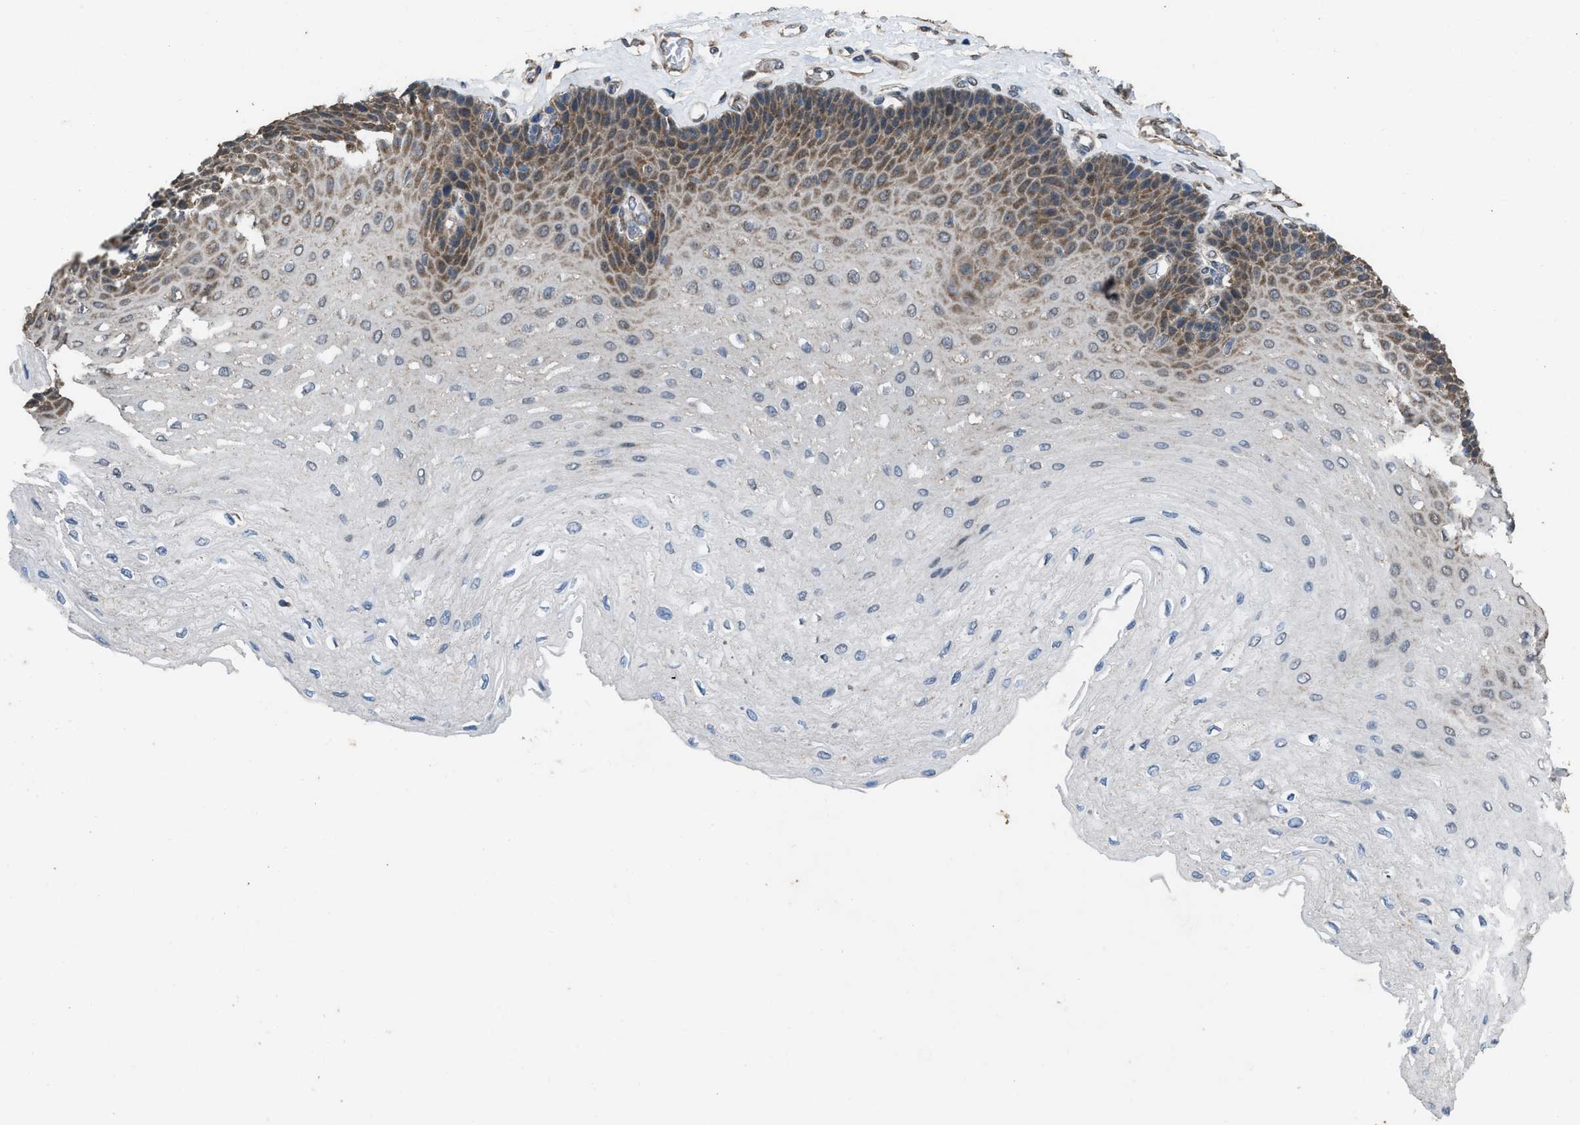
{"staining": {"intensity": "moderate", "quantity": "<25%", "location": "cytoplasmic/membranous"}, "tissue": "esophagus", "cell_type": "Squamous epithelial cells", "image_type": "normal", "snomed": [{"axis": "morphology", "description": "Normal tissue, NOS"}, {"axis": "topography", "description": "Esophagus"}], "caption": "Immunohistochemistry (IHC) image of normal esophagus: esophagus stained using immunohistochemistry (IHC) displays low levels of moderate protein expression localized specifically in the cytoplasmic/membranous of squamous epithelial cells, appearing as a cytoplasmic/membranous brown color.", "gene": "ARL6", "patient": {"sex": "female", "age": 72}}